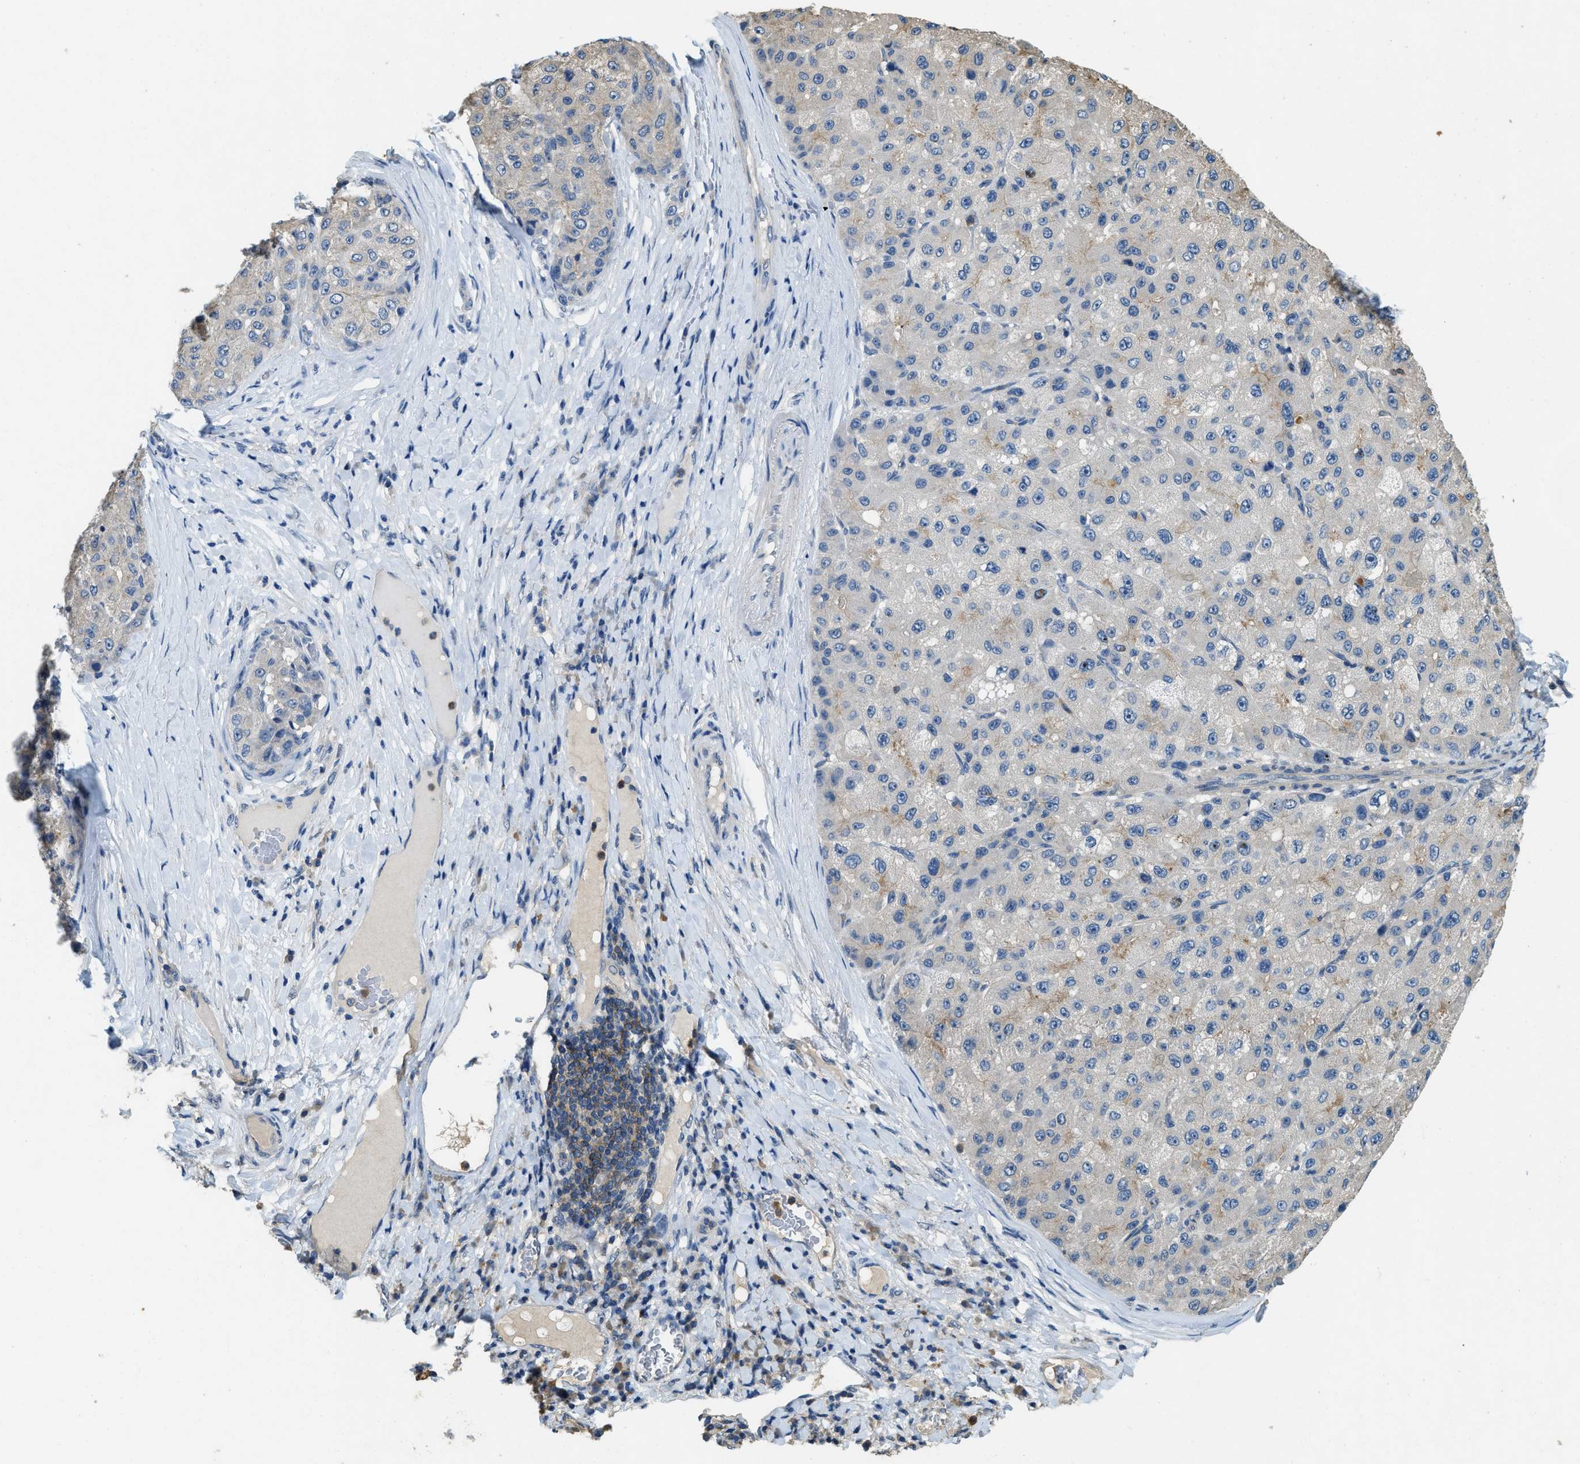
{"staining": {"intensity": "weak", "quantity": "25%-75%", "location": "cytoplasmic/membranous"}, "tissue": "liver cancer", "cell_type": "Tumor cells", "image_type": "cancer", "snomed": [{"axis": "morphology", "description": "Carcinoma, Hepatocellular, NOS"}, {"axis": "topography", "description": "Liver"}], "caption": "Immunohistochemistry (IHC) staining of hepatocellular carcinoma (liver), which shows low levels of weak cytoplasmic/membranous staining in about 25%-75% of tumor cells indicating weak cytoplasmic/membranous protein positivity. The staining was performed using DAB (brown) for protein detection and nuclei were counterstained in hematoxylin (blue).", "gene": "ATP8B1", "patient": {"sex": "male", "age": 80}}